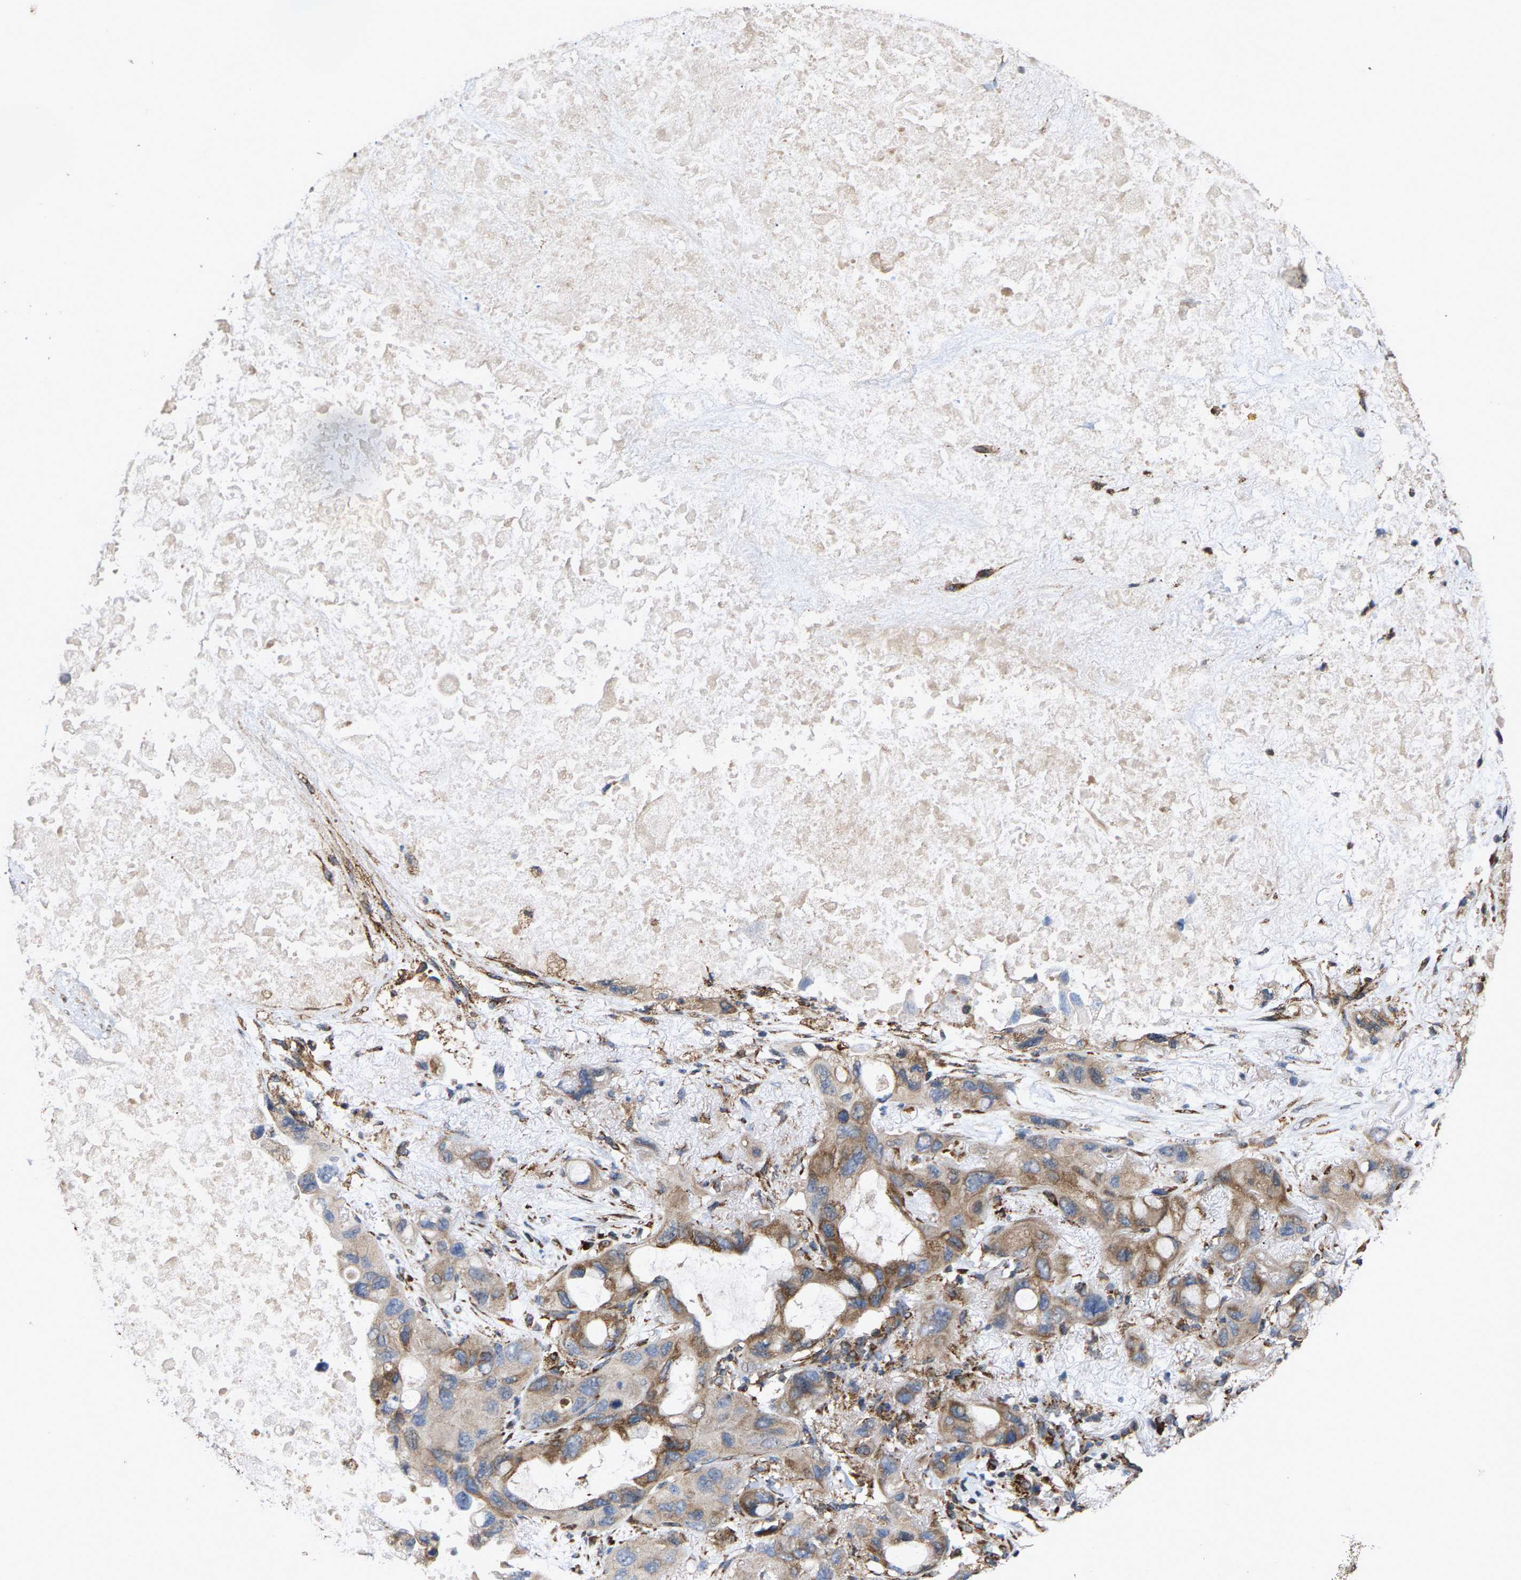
{"staining": {"intensity": "moderate", "quantity": "25%-75%", "location": "cytoplasmic/membranous"}, "tissue": "lung cancer", "cell_type": "Tumor cells", "image_type": "cancer", "snomed": [{"axis": "morphology", "description": "Squamous cell carcinoma, NOS"}, {"axis": "topography", "description": "Lung"}], "caption": "Immunohistochemical staining of human lung cancer exhibits moderate cytoplasmic/membranous protein expression in approximately 25%-75% of tumor cells.", "gene": "FGD3", "patient": {"sex": "female", "age": 73}}